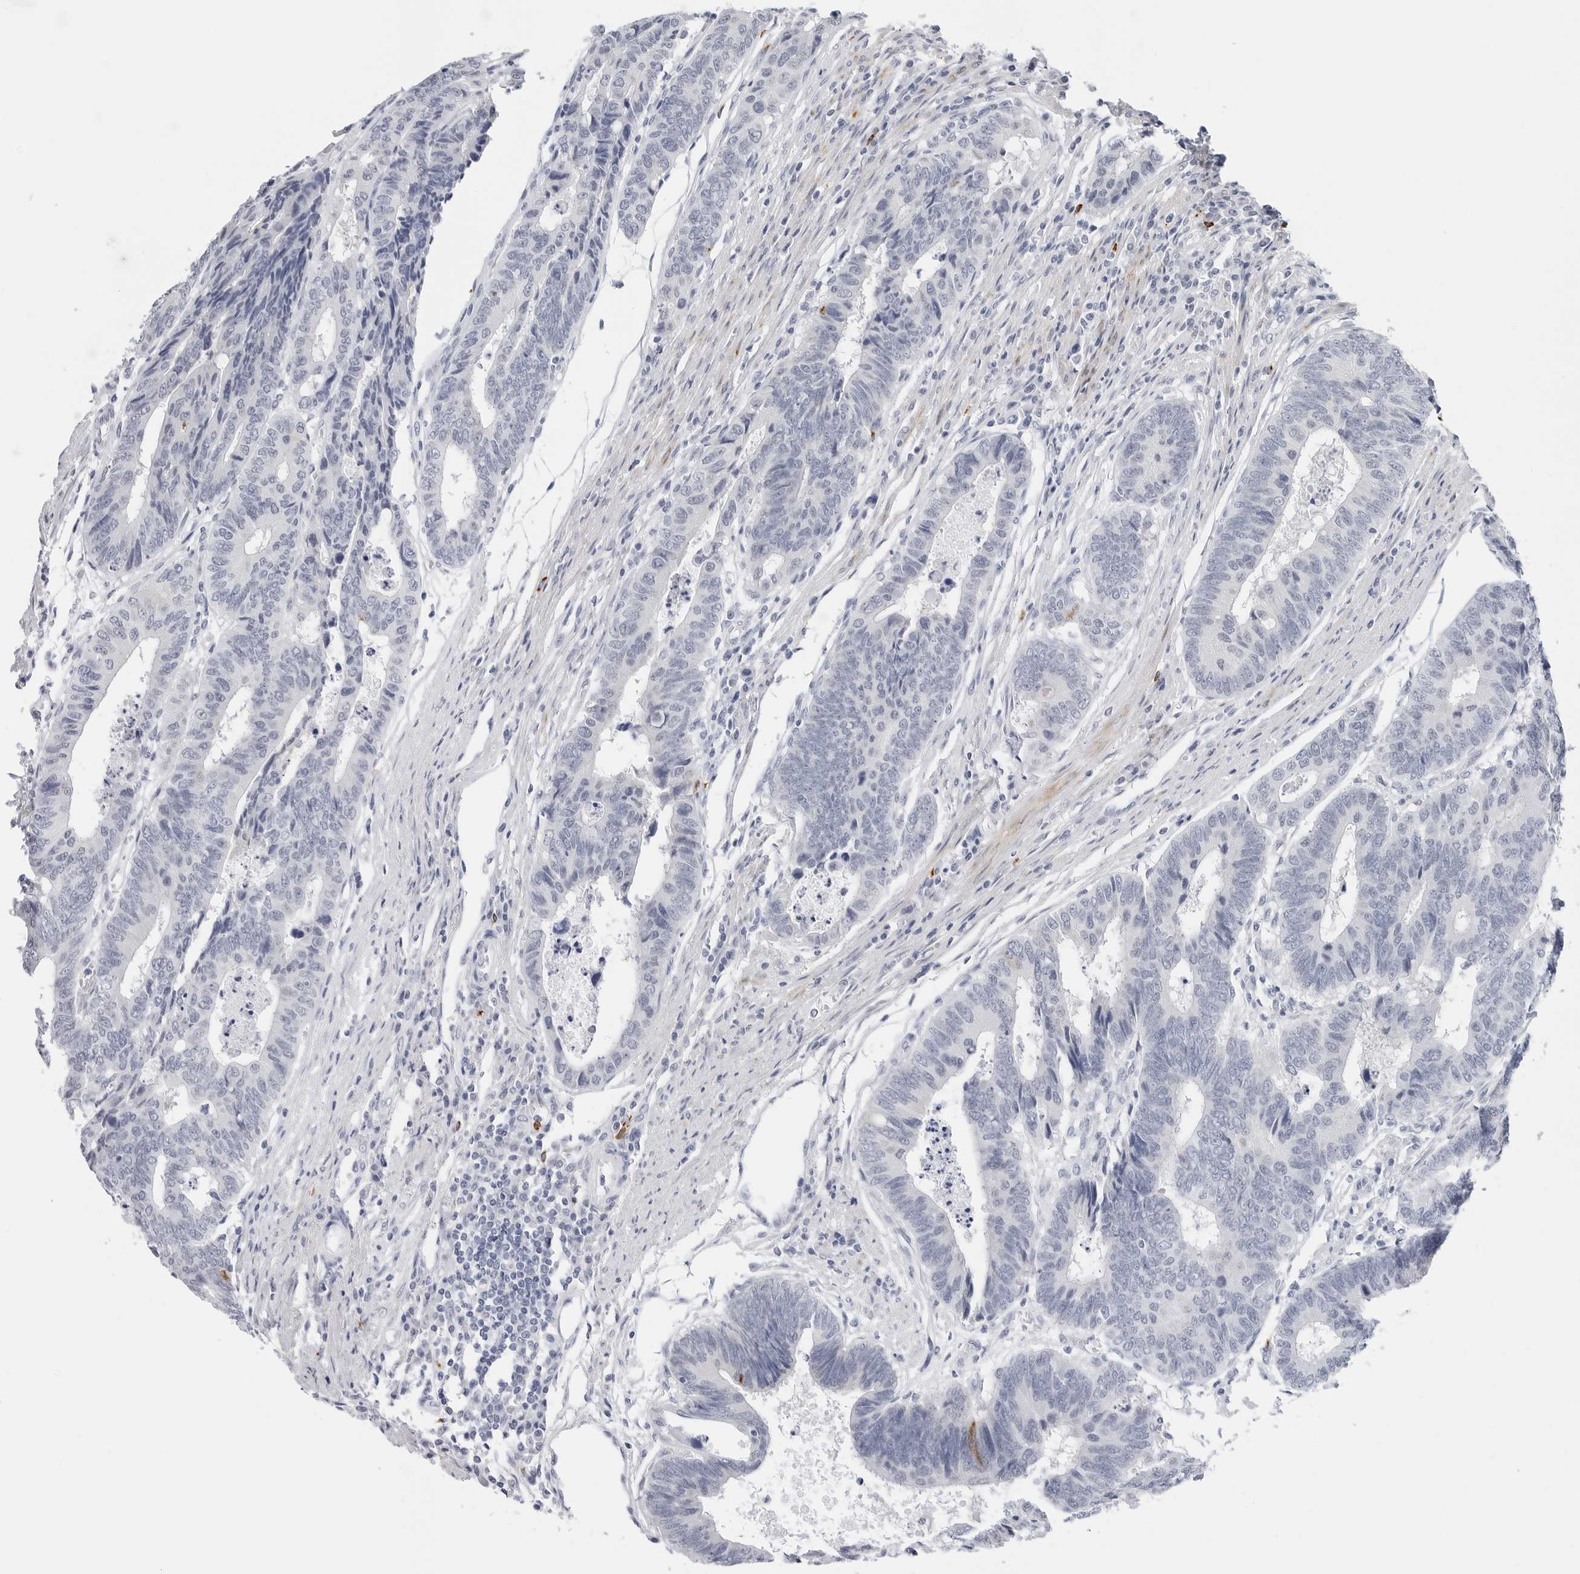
{"staining": {"intensity": "negative", "quantity": "none", "location": "none"}, "tissue": "colorectal cancer", "cell_type": "Tumor cells", "image_type": "cancer", "snomed": [{"axis": "morphology", "description": "Adenocarcinoma, NOS"}, {"axis": "topography", "description": "Rectum"}], "caption": "High power microscopy micrograph of an immunohistochemistry photomicrograph of colorectal cancer (adenocarcinoma), revealing no significant expression in tumor cells.", "gene": "HSPB7", "patient": {"sex": "male", "age": 84}}